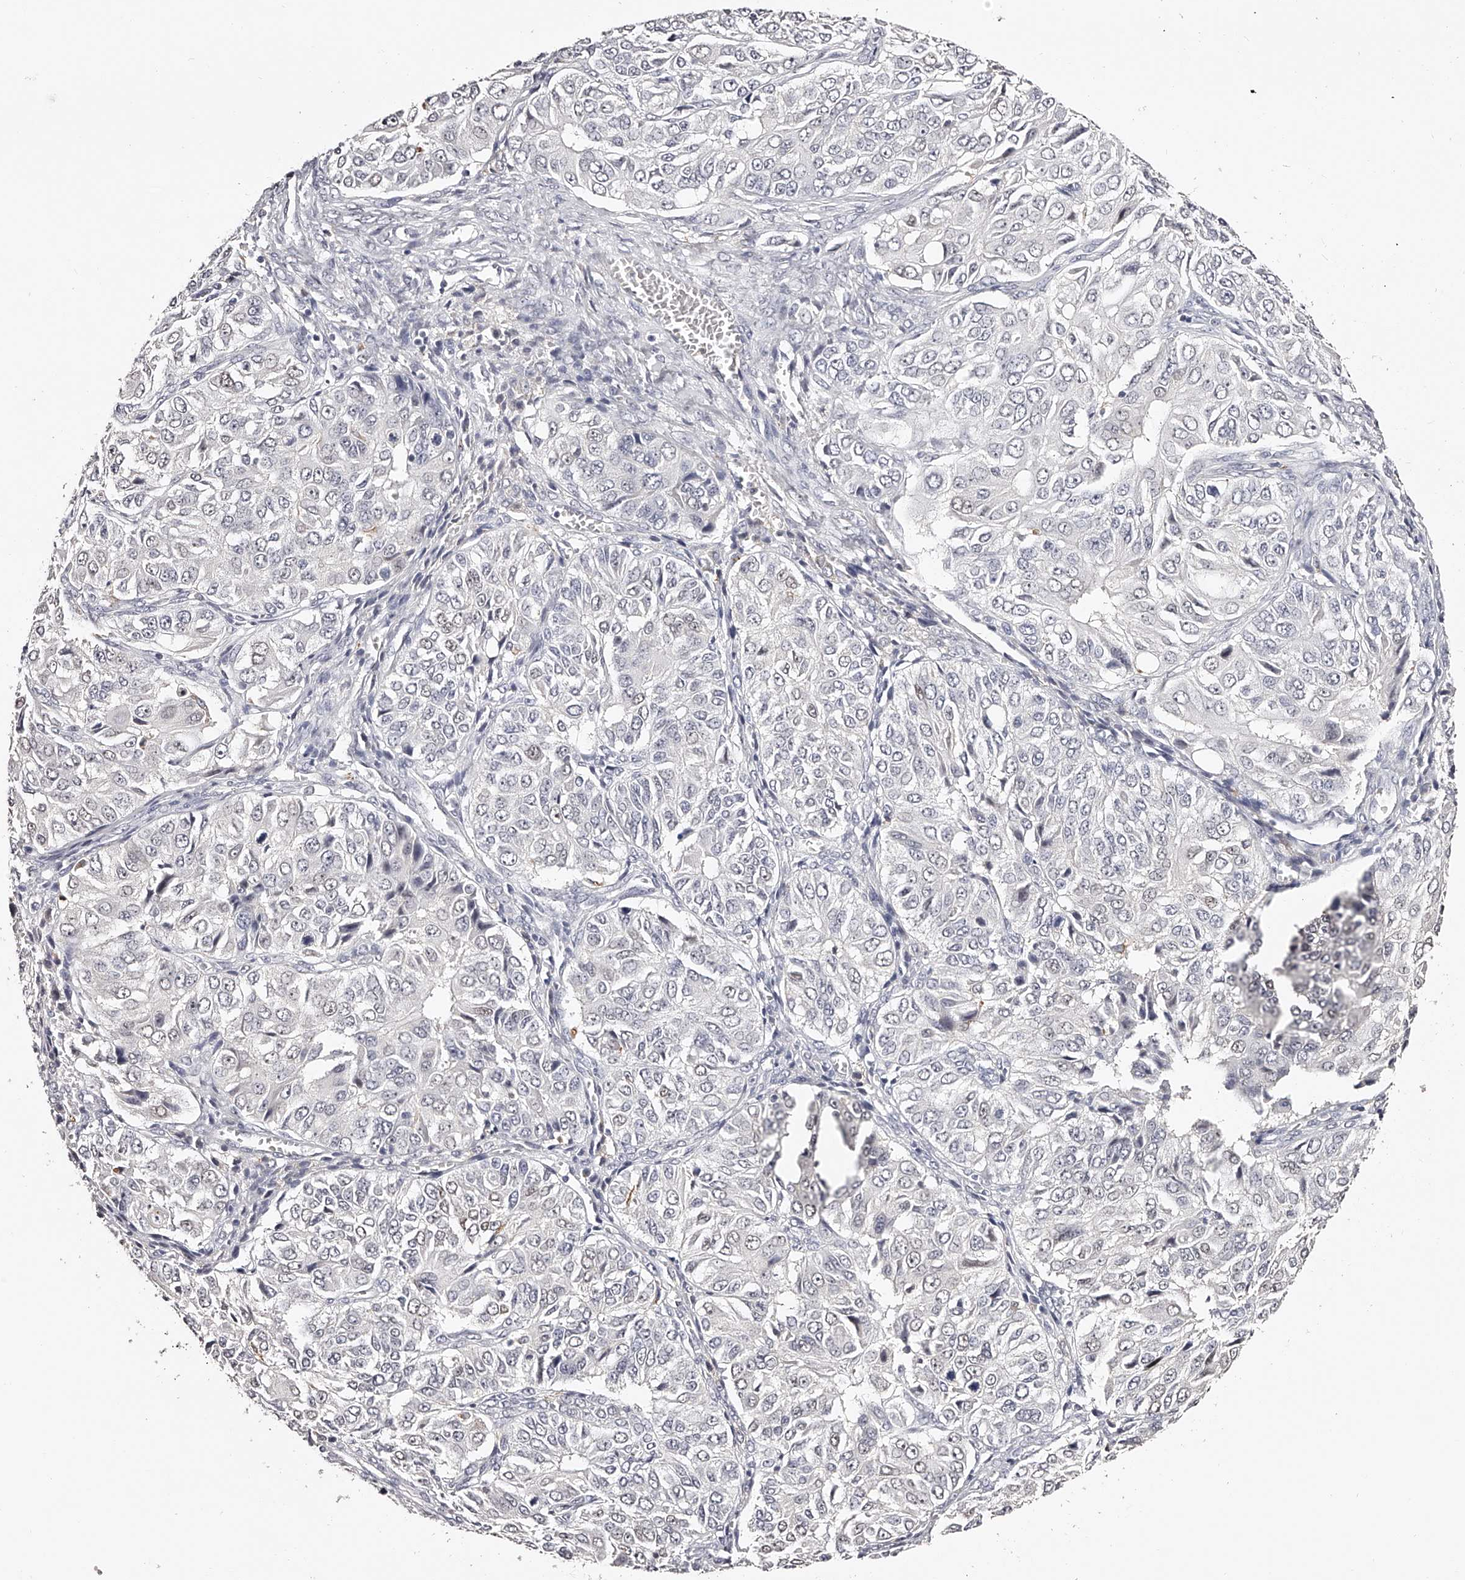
{"staining": {"intensity": "negative", "quantity": "none", "location": "none"}, "tissue": "ovarian cancer", "cell_type": "Tumor cells", "image_type": "cancer", "snomed": [{"axis": "morphology", "description": "Carcinoma, endometroid"}, {"axis": "topography", "description": "Ovary"}], "caption": "Immunohistochemical staining of human endometroid carcinoma (ovarian) displays no significant expression in tumor cells.", "gene": "SLC35D3", "patient": {"sex": "female", "age": 51}}